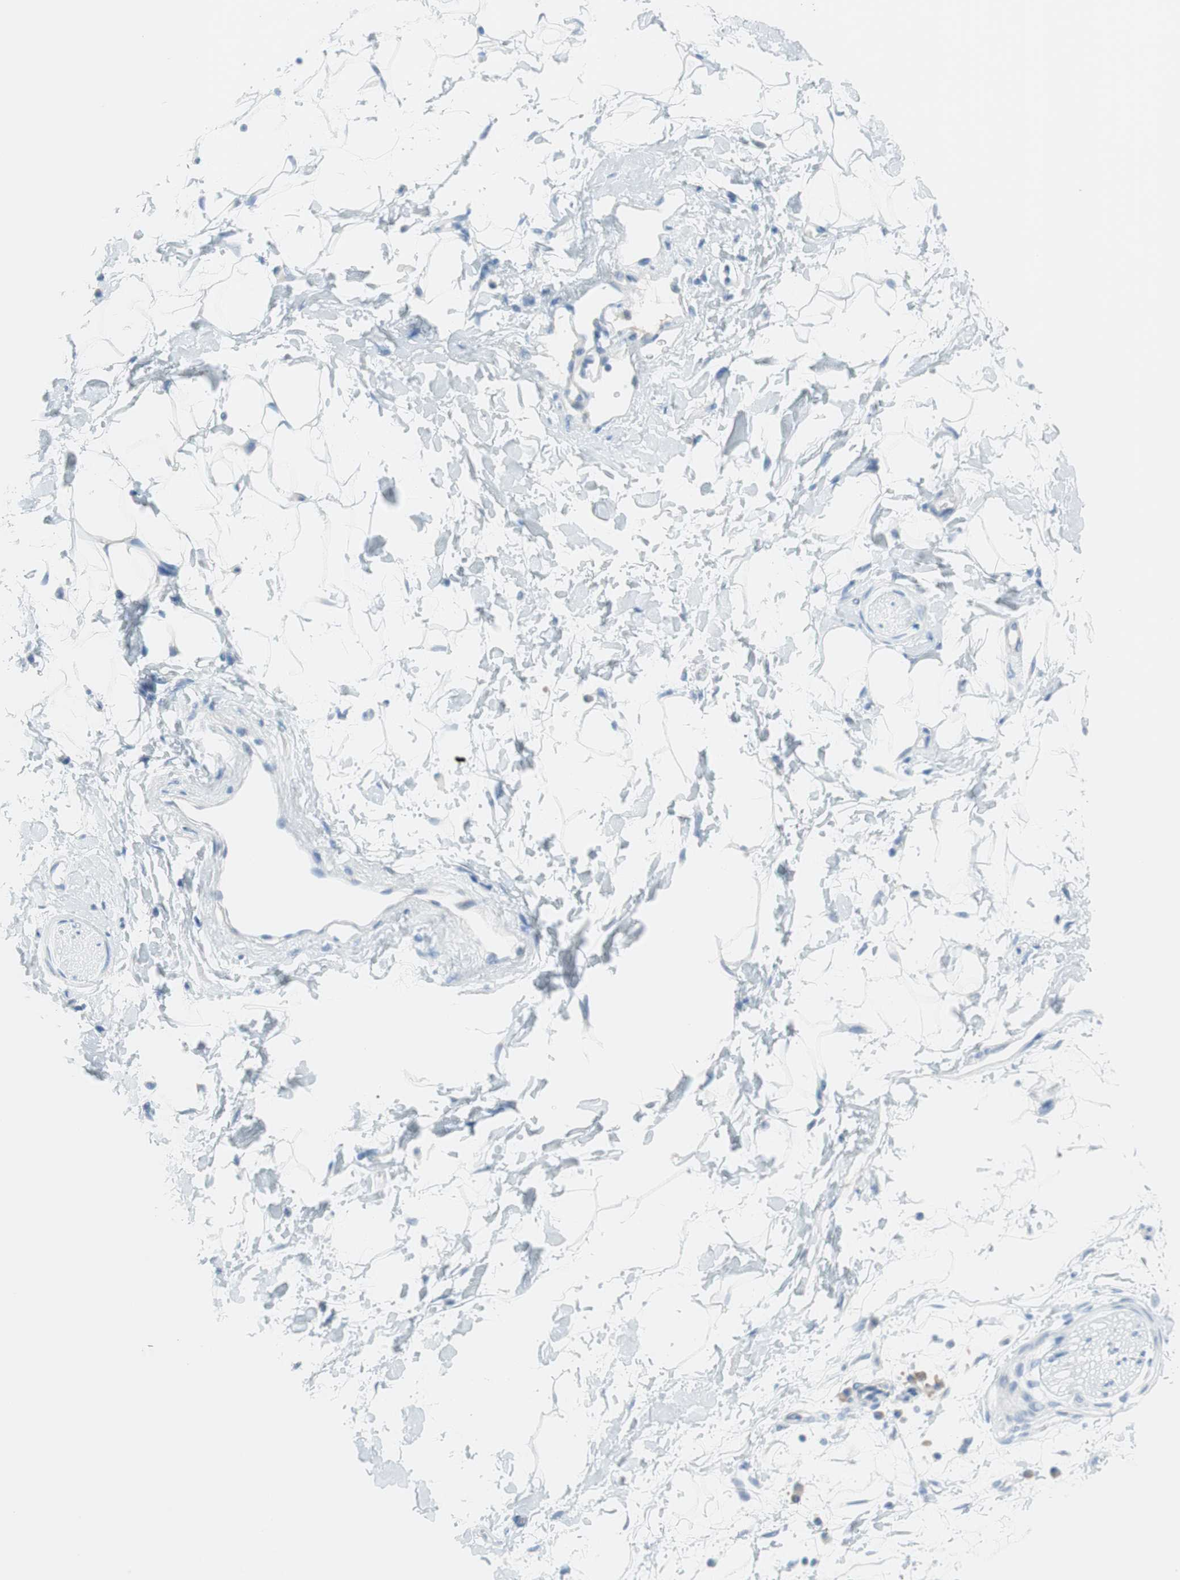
{"staining": {"intensity": "negative", "quantity": "none", "location": "none"}, "tissue": "adipose tissue", "cell_type": "Adipocytes", "image_type": "normal", "snomed": [{"axis": "morphology", "description": "Normal tissue, NOS"}, {"axis": "topography", "description": "Soft tissue"}], "caption": "A high-resolution micrograph shows immunohistochemistry staining of benign adipose tissue, which demonstrates no significant positivity in adipocytes.", "gene": "MYH1", "patient": {"sex": "male", "age": 72}}